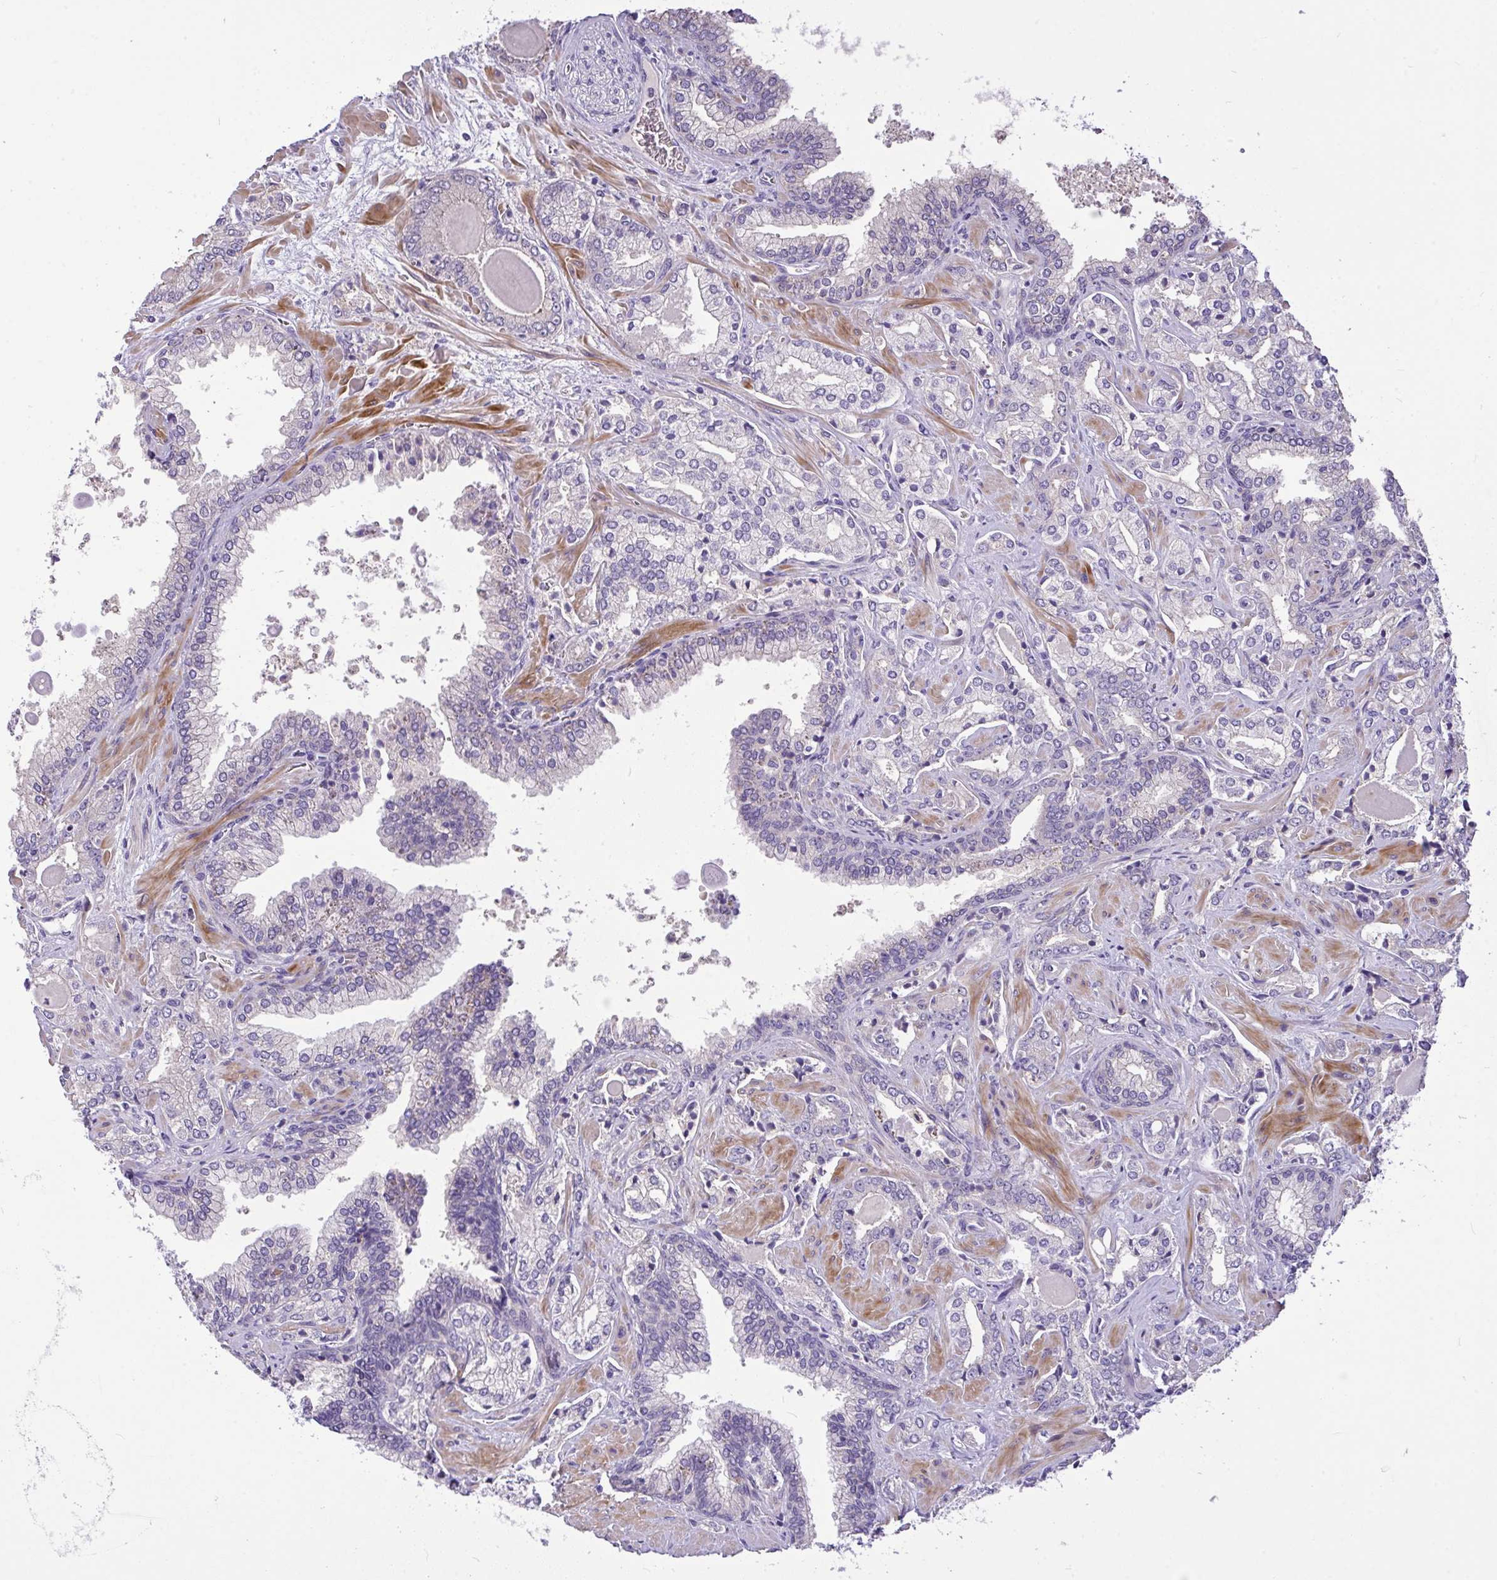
{"staining": {"intensity": "negative", "quantity": "none", "location": "none"}, "tissue": "prostate cancer", "cell_type": "Tumor cells", "image_type": "cancer", "snomed": [{"axis": "morphology", "description": "Adenocarcinoma, High grade"}, {"axis": "topography", "description": "Prostate"}], "caption": "Tumor cells are negative for brown protein staining in prostate high-grade adenocarcinoma.", "gene": "MOCS1", "patient": {"sex": "male", "age": 60}}